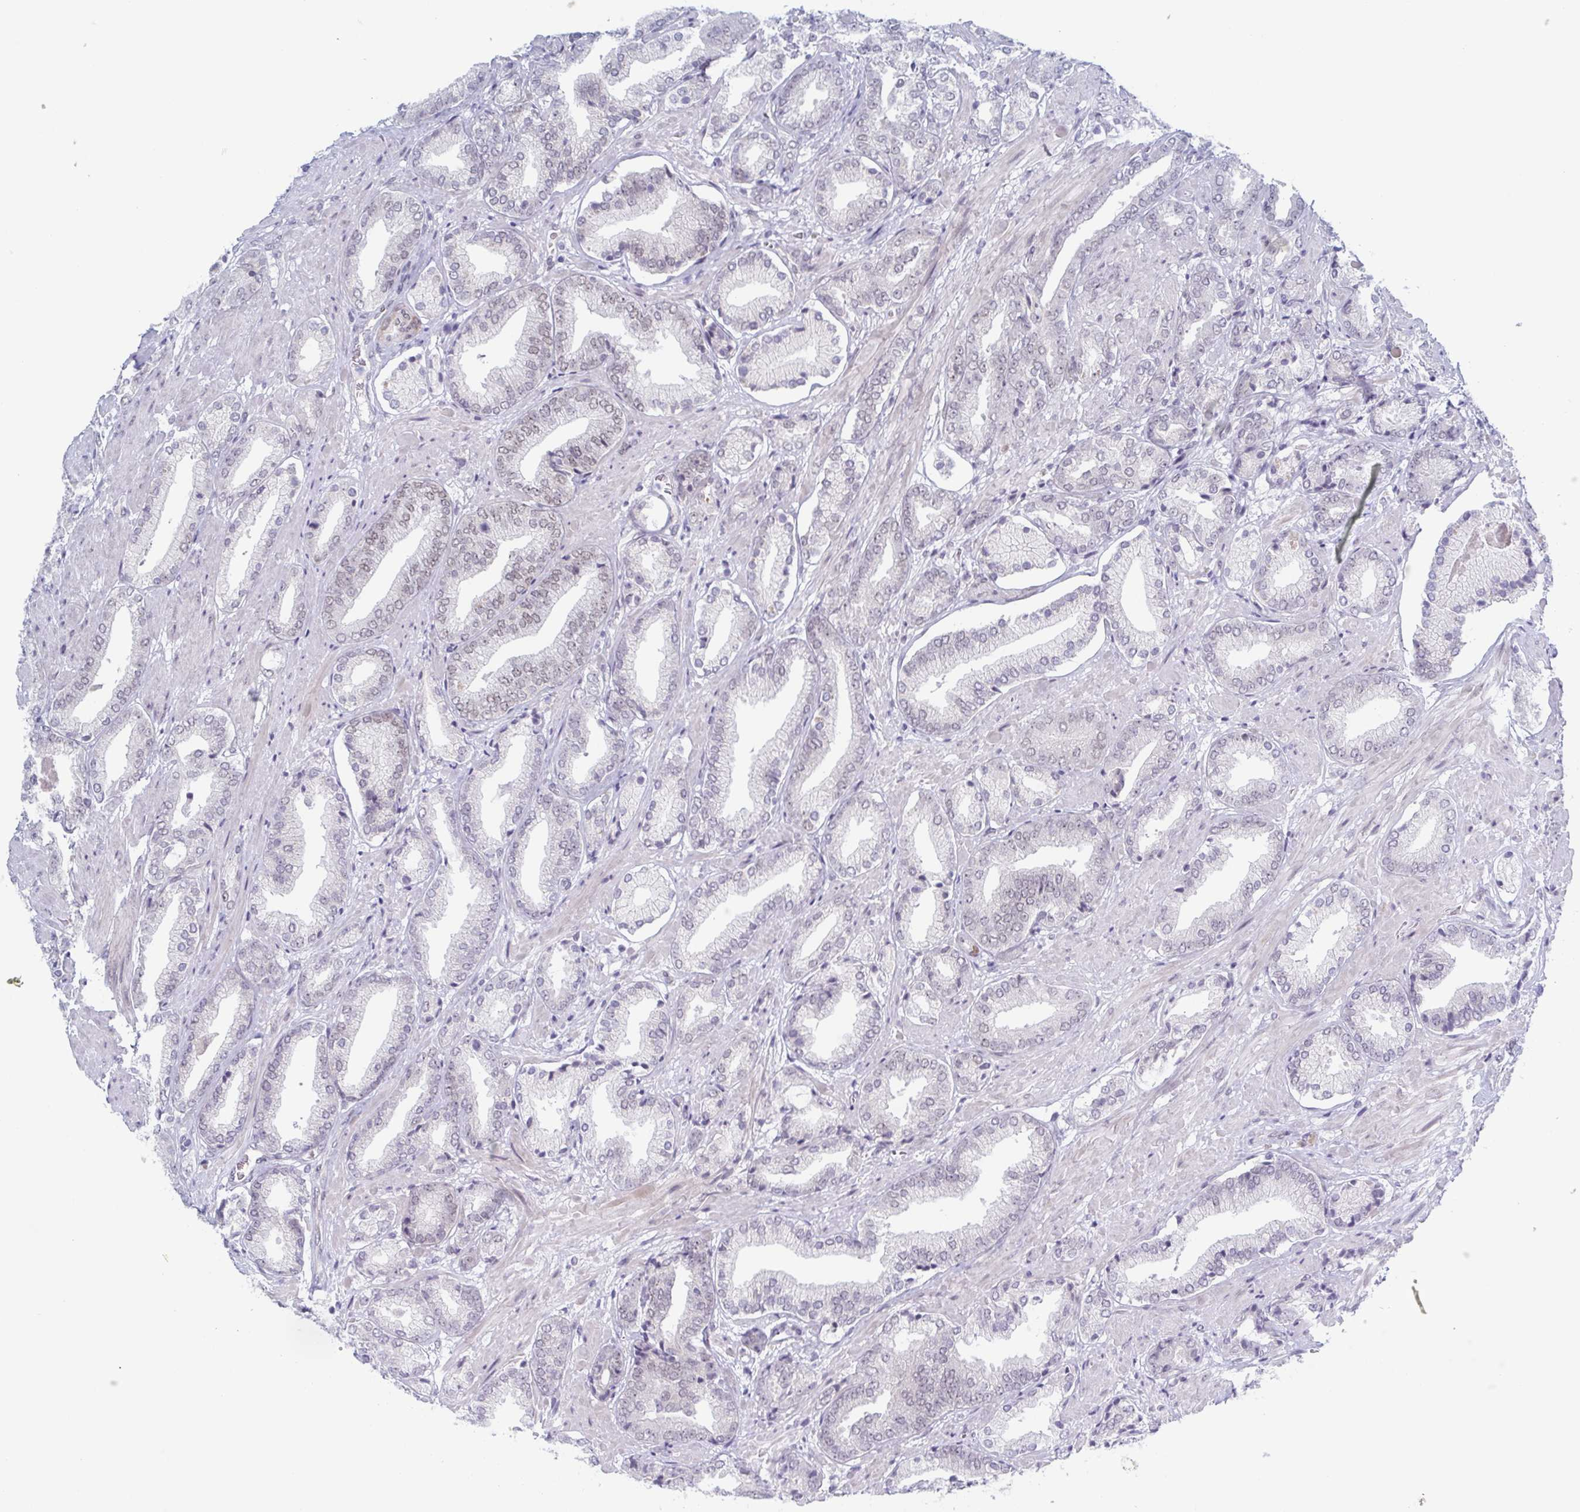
{"staining": {"intensity": "negative", "quantity": "none", "location": "none"}, "tissue": "prostate cancer", "cell_type": "Tumor cells", "image_type": "cancer", "snomed": [{"axis": "morphology", "description": "Adenocarcinoma, High grade"}, {"axis": "topography", "description": "Prostate"}], "caption": "Immunohistochemistry (IHC) image of neoplastic tissue: human high-grade adenocarcinoma (prostate) stained with DAB exhibits no significant protein positivity in tumor cells.", "gene": "ZFP64", "patient": {"sex": "male", "age": 56}}